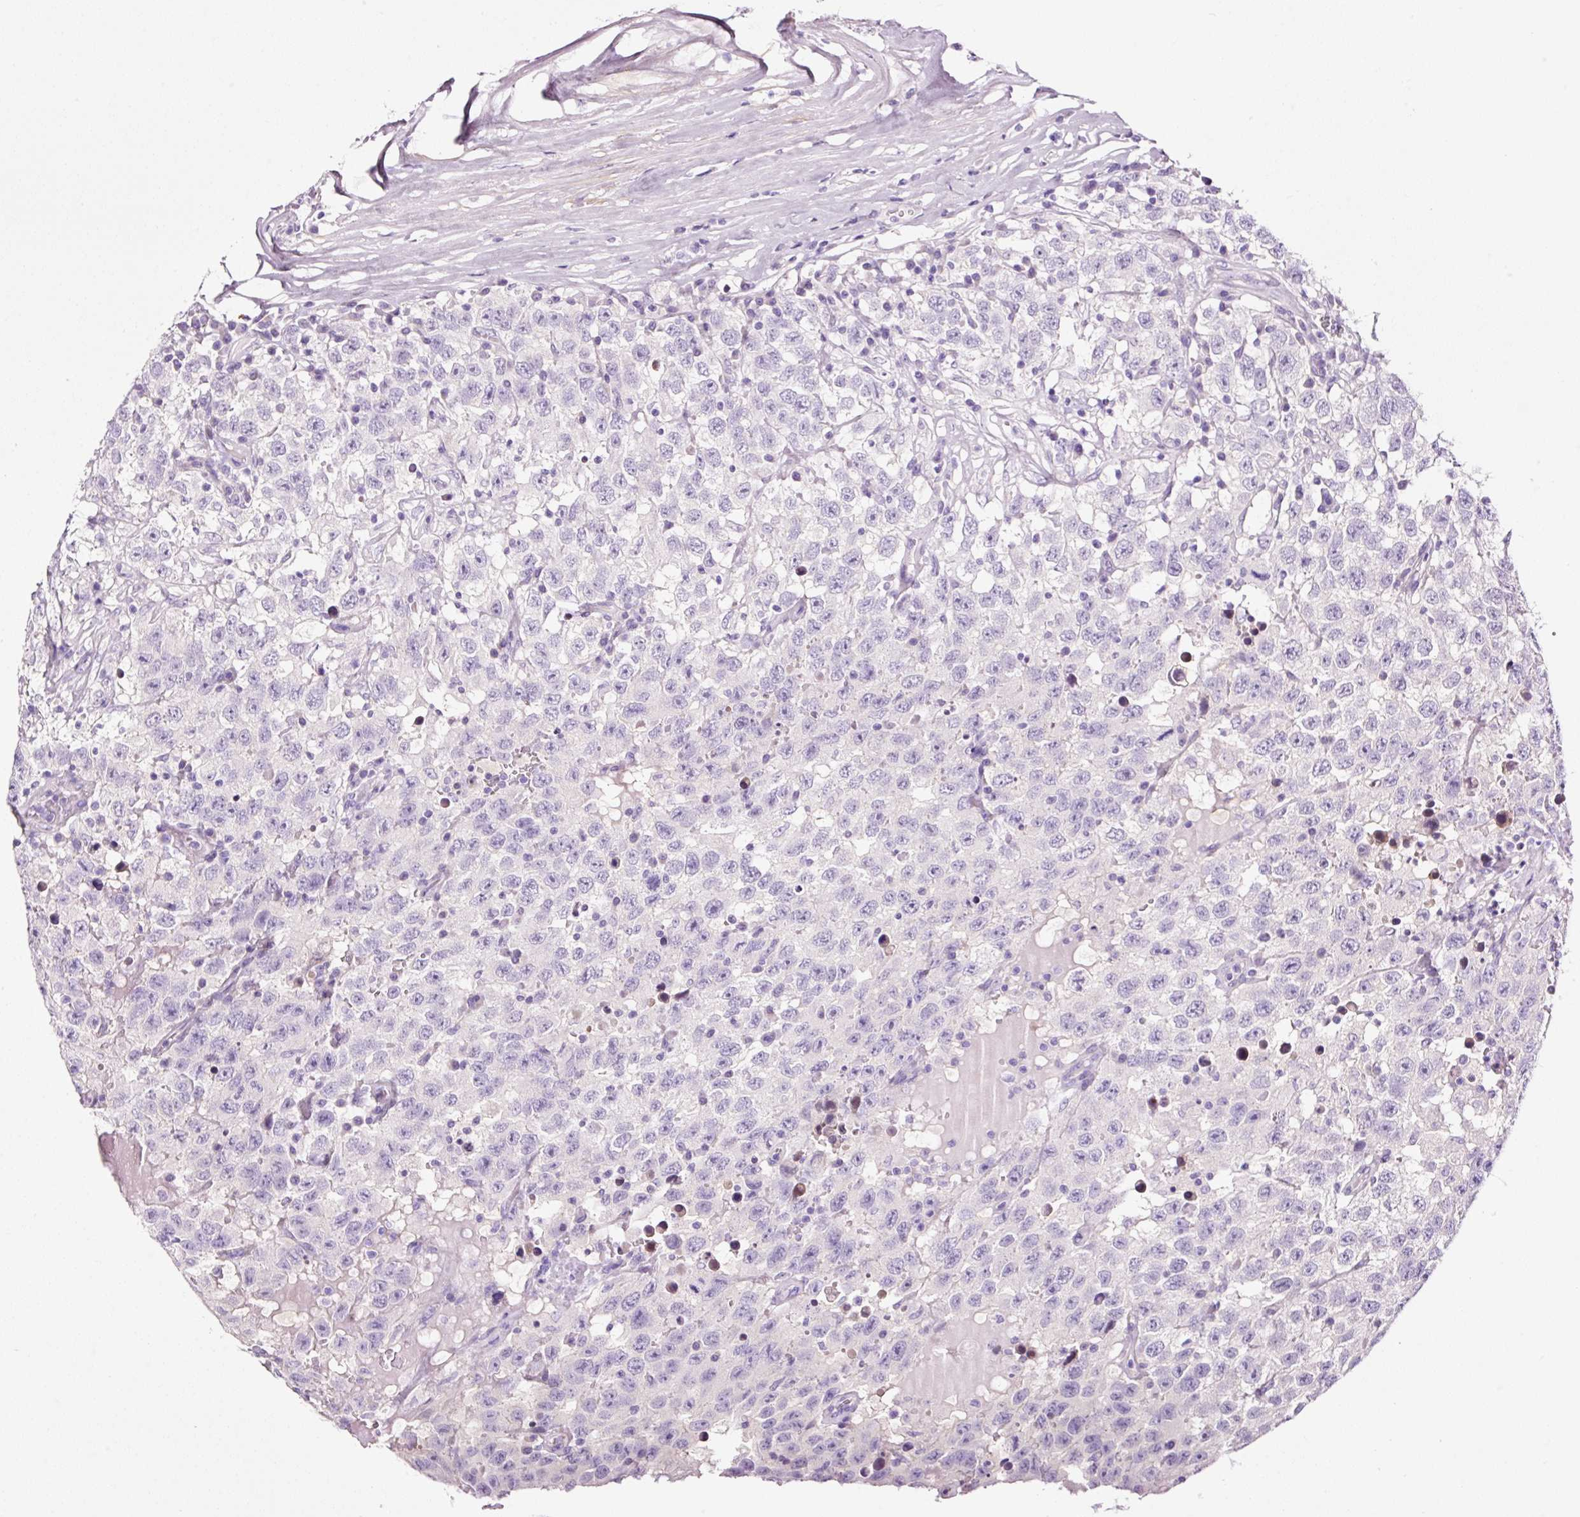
{"staining": {"intensity": "negative", "quantity": "none", "location": "none"}, "tissue": "testis cancer", "cell_type": "Tumor cells", "image_type": "cancer", "snomed": [{"axis": "morphology", "description": "Seminoma, NOS"}, {"axis": "topography", "description": "Testis"}], "caption": "Photomicrograph shows no significant protein expression in tumor cells of seminoma (testis).", "gene": "PAM", "patient": {"sex": "male", "age": 41}}